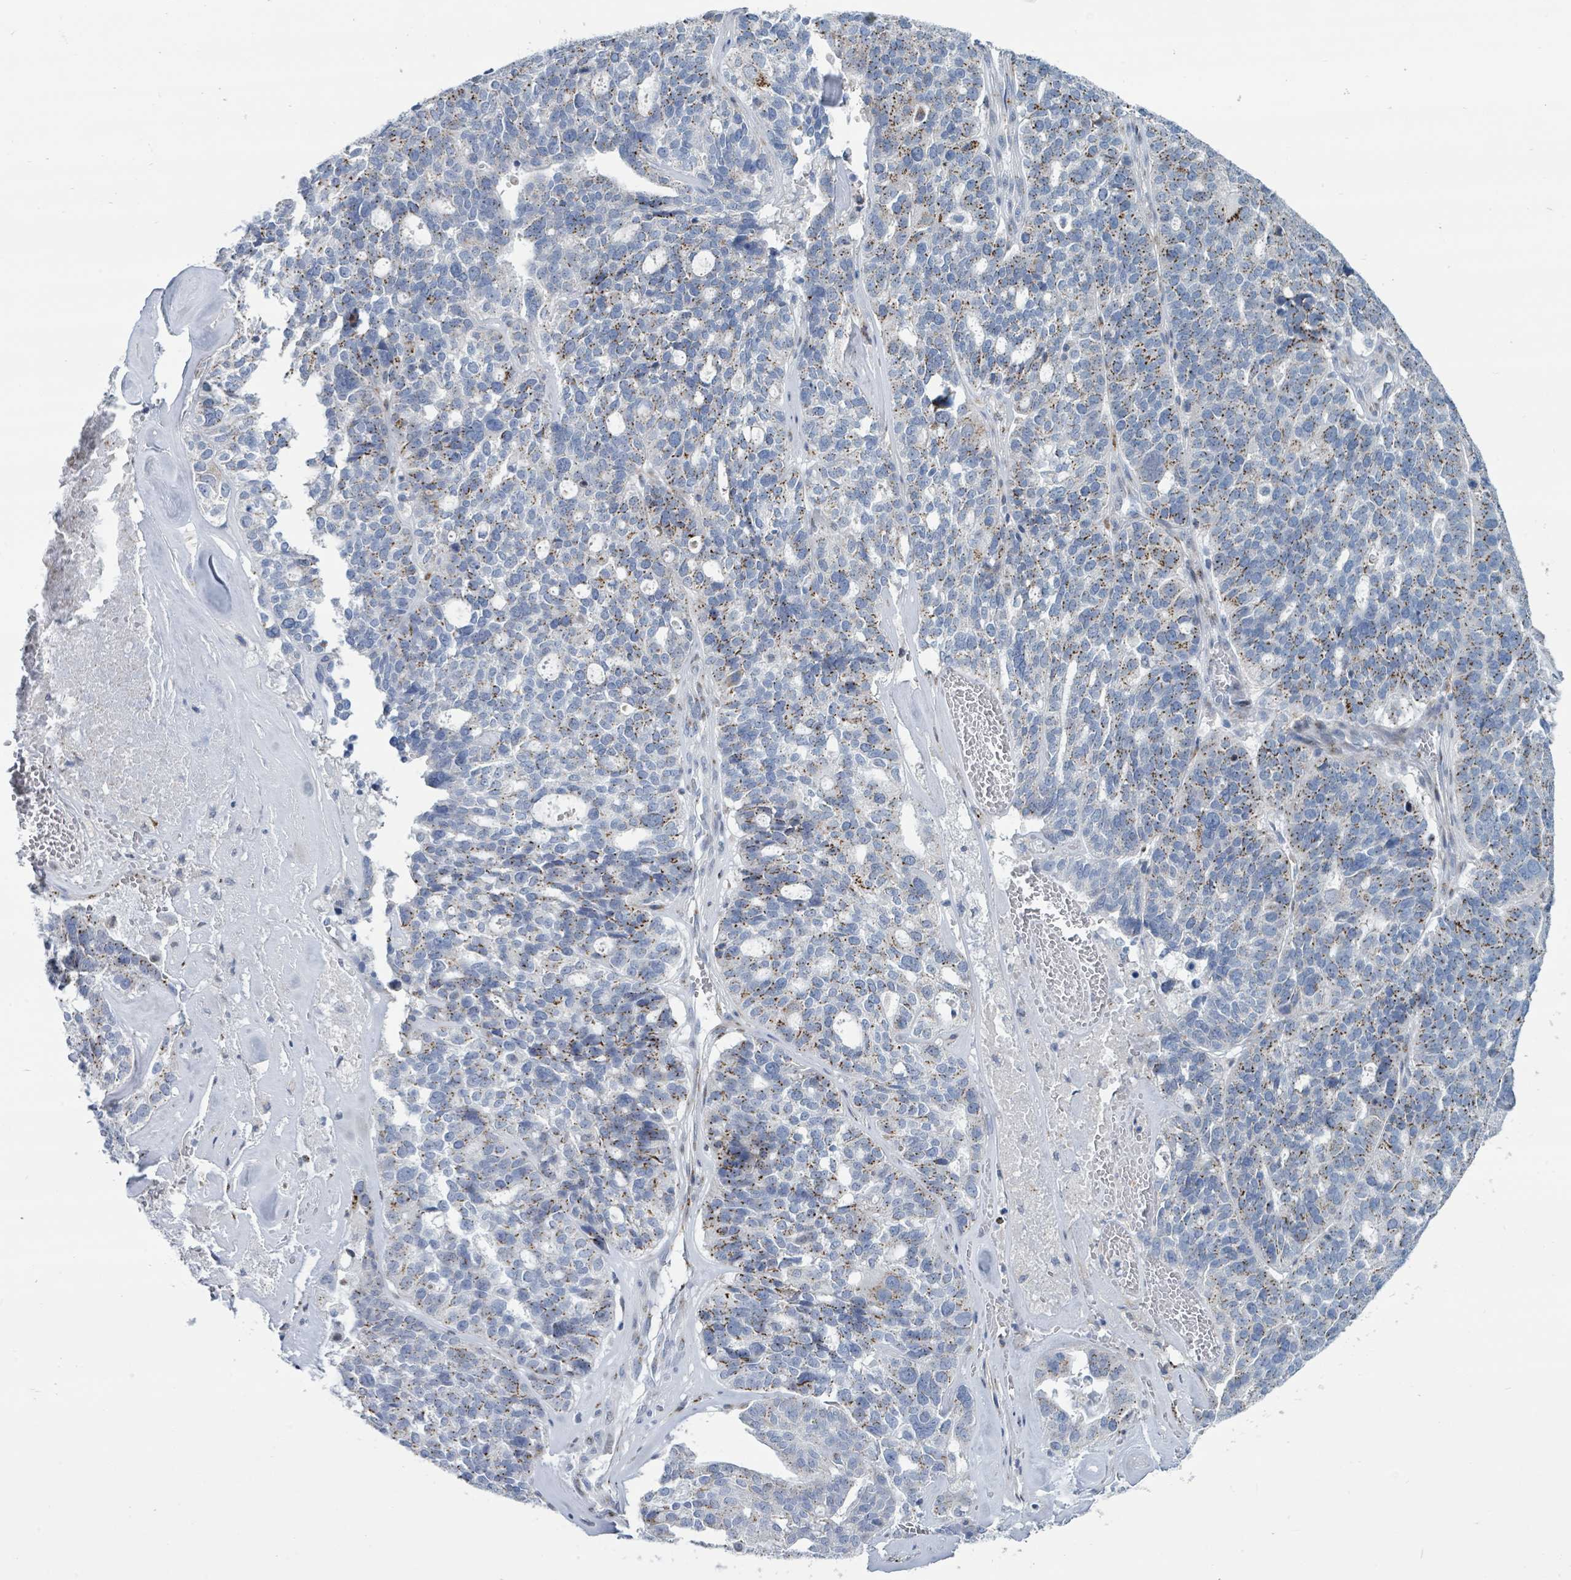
{"staining": {"intensity": "moderate", "quantity": "25%-75%", "location": "cytoplasmic/membranous"}, "tissue": "ovarian cancer", "cell_type": "Tumor cells", "image_type": "cancer", "snomed": [{"axis": "morphology", "description": "Cystadenocarcinoma, serous, NOS"}, {"axis": "topography", "description": "Ovary"}], "caption": "Serous cystadenocarcinoma (ovarian) was stained to show a protein in brown. There is medium levels of moderate cytoplasmic/membranous positivity in about 25%-75% of tumor cells. The staining was performed using DAB (3,3'-diaminobenzidine), with brown indicating positive protein expression. Nuclei are stained blue with hematoxylin.", "gene": "DCAF5", "patient": {"sex": "female", "age": 59}}